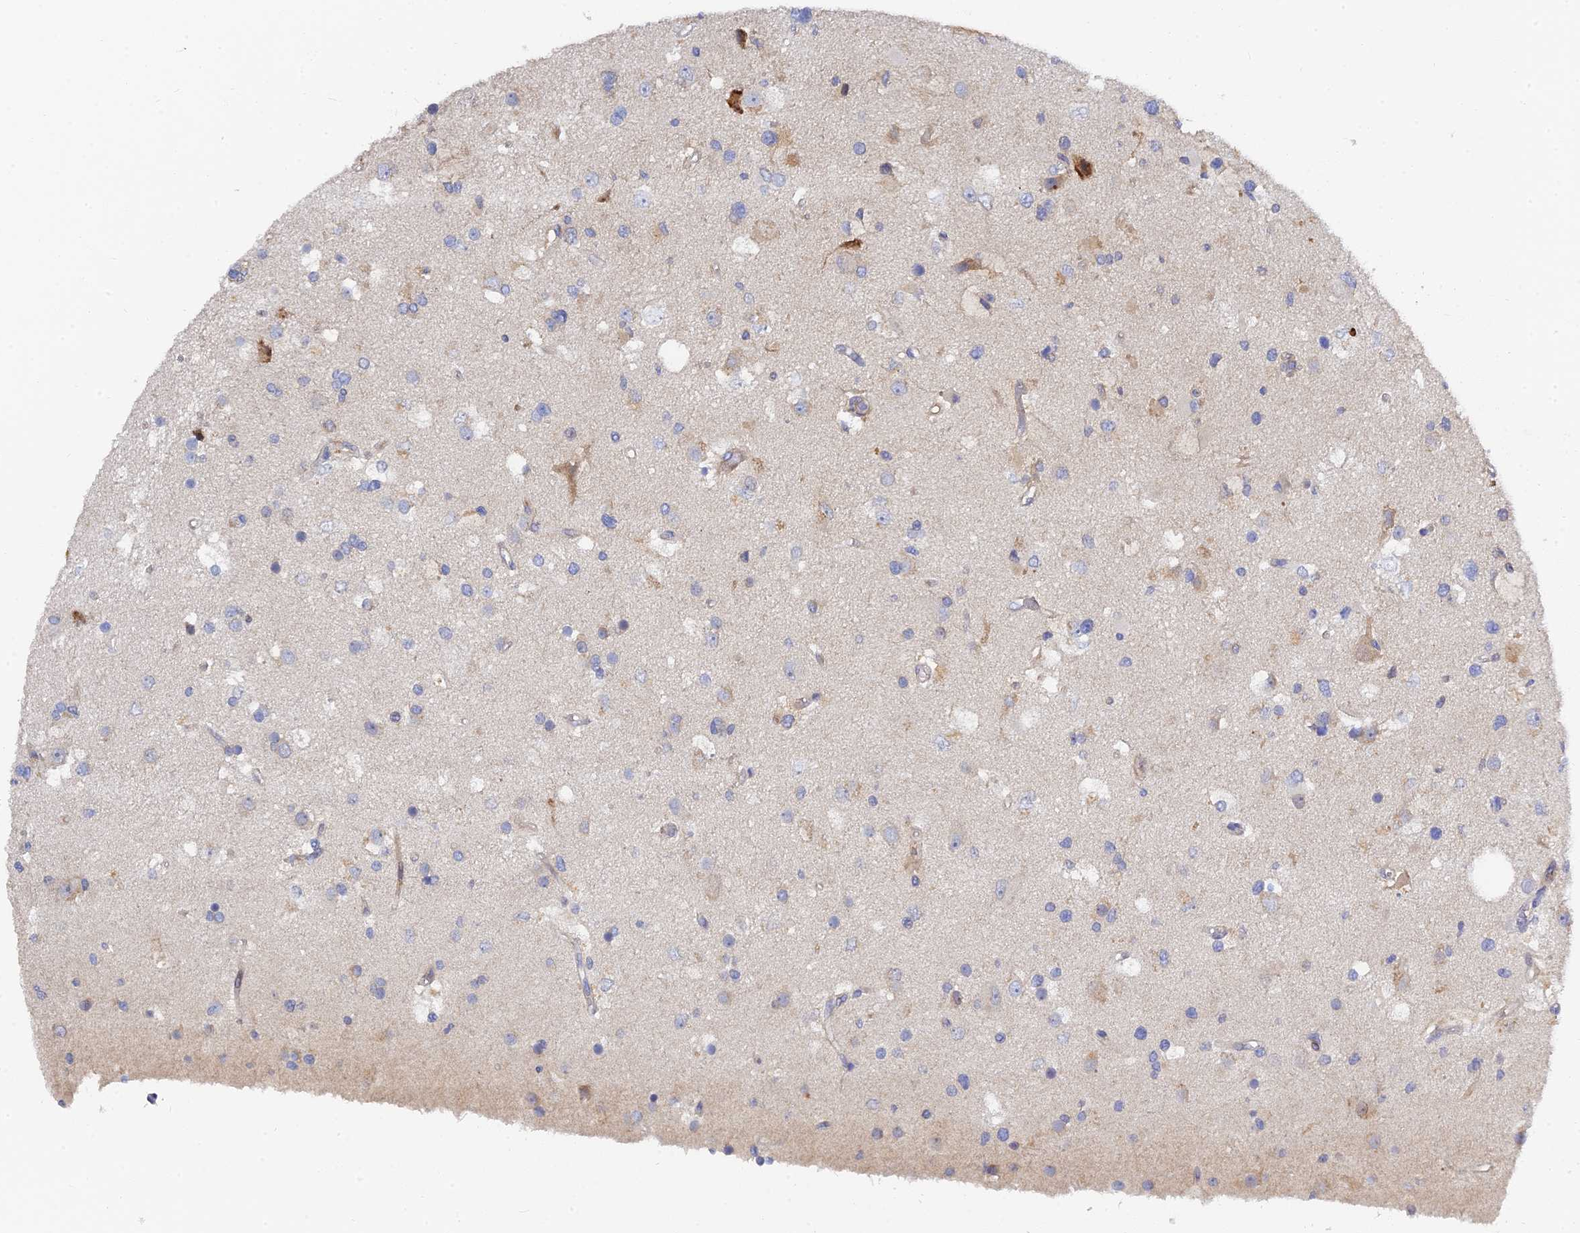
{"staining": {"intensity": "negative", "quantity": "none", "location": "none"}, "tissue": "glioma", "cell_type": "Tumor cells", "image_type": "cancer", "snomed": [{"axis": "morphology", "description": "Glioma, malignant, High grade"}, {"axis": "topography", "description": "Brain"}], "caption": "A high-resolution histopathology image shows IHC staining of malignant glioma (high-grade), which exhibits no significant staining in tumor cells.", "gene": "SPATA5L1", "patient": {"sex": "male", "age": 53}}